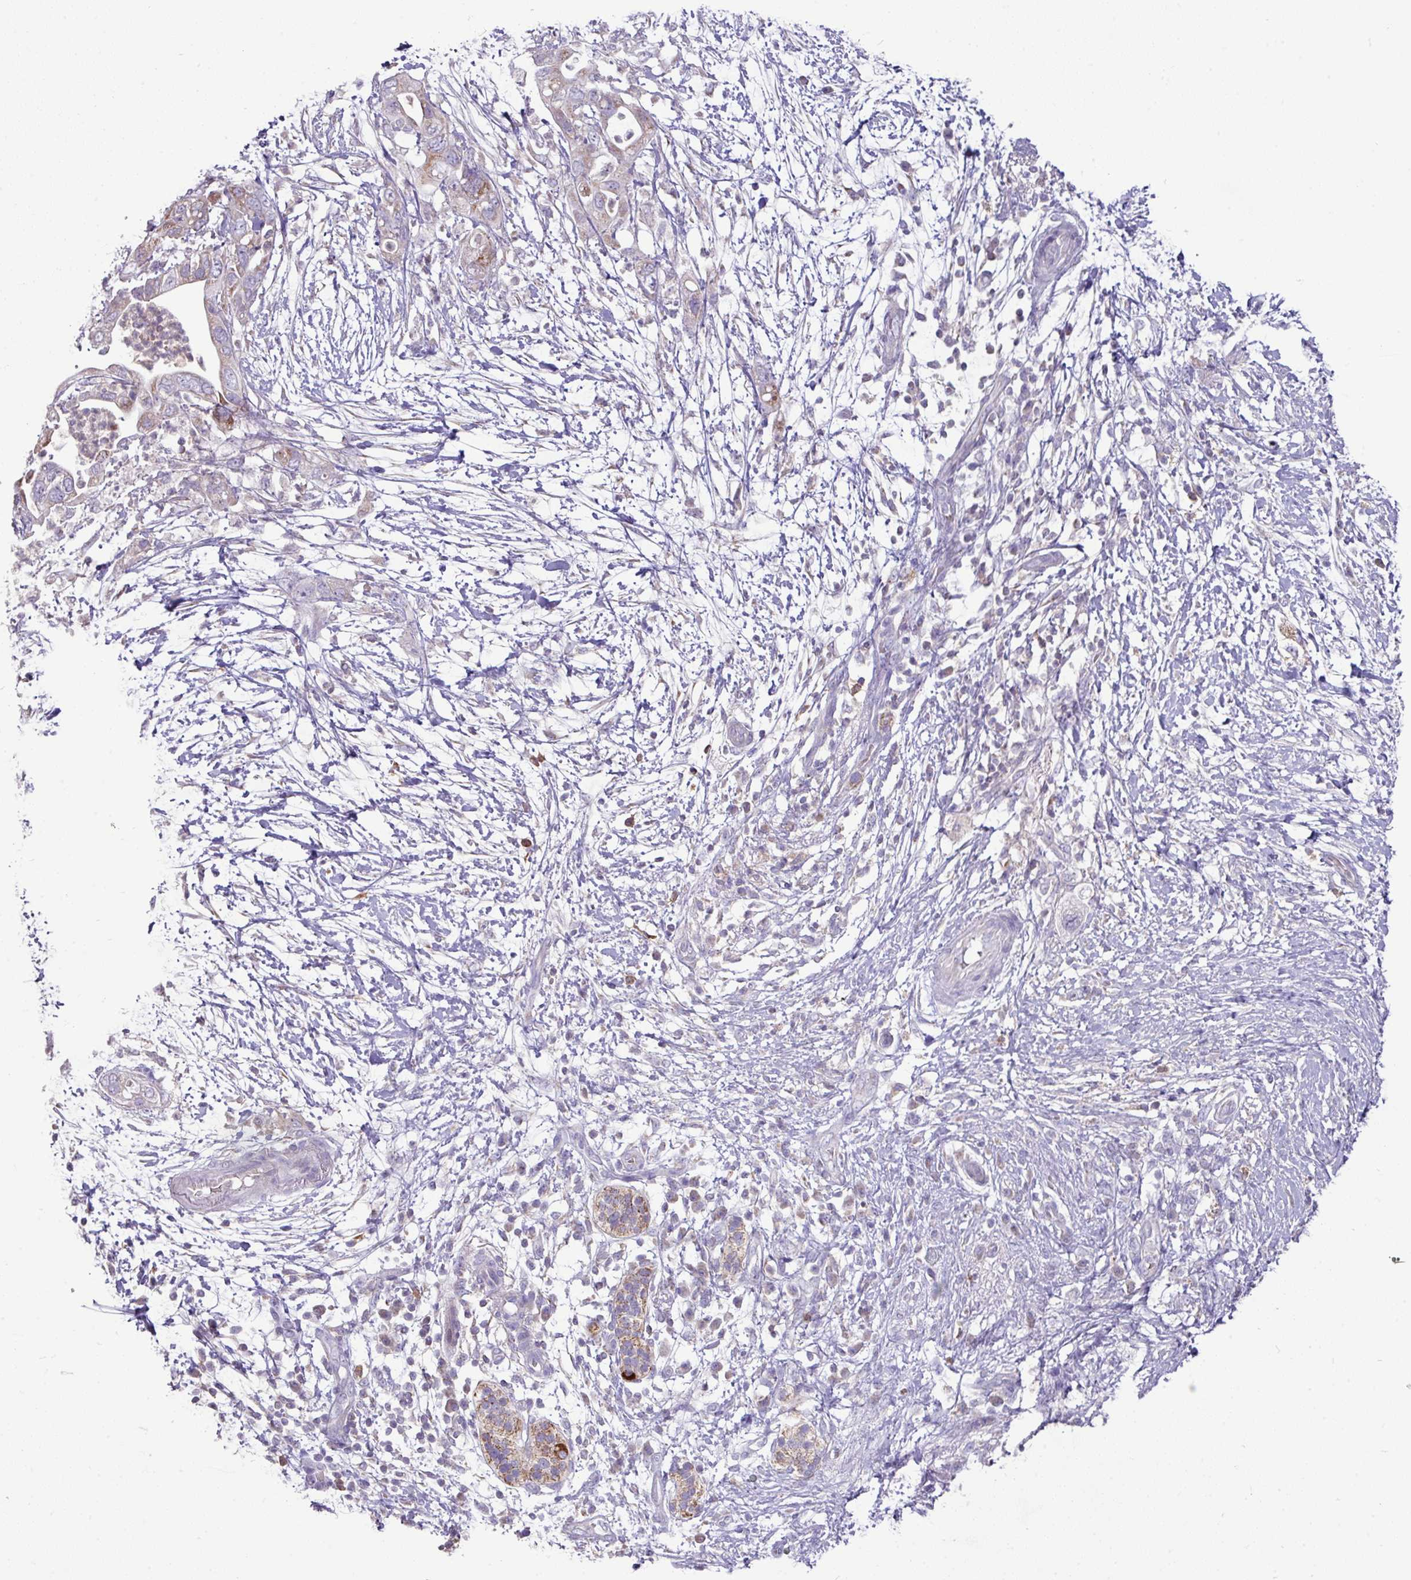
{"staining": {"intensity": "weak", "quantity": "<25%", "location": "cytoplasmic/membranous"}, "tissue": "pancreatic cancer", "cell_type": "Tumor cells", "image_type": "cancer", "snomed": [{"axis": "morphology", "description": "Adenocarcinoma, NOS"}, {"axis": "topography", "description": "Pancreas"}], "caption": "Tumor cells show no significant protein staining in pancreatic adenocarcinoma. (DAB immunohistochemistry (IHC), high magnification).", "gene": "TRAPPC1", "patient": {"sex": "female", "age": 72}}